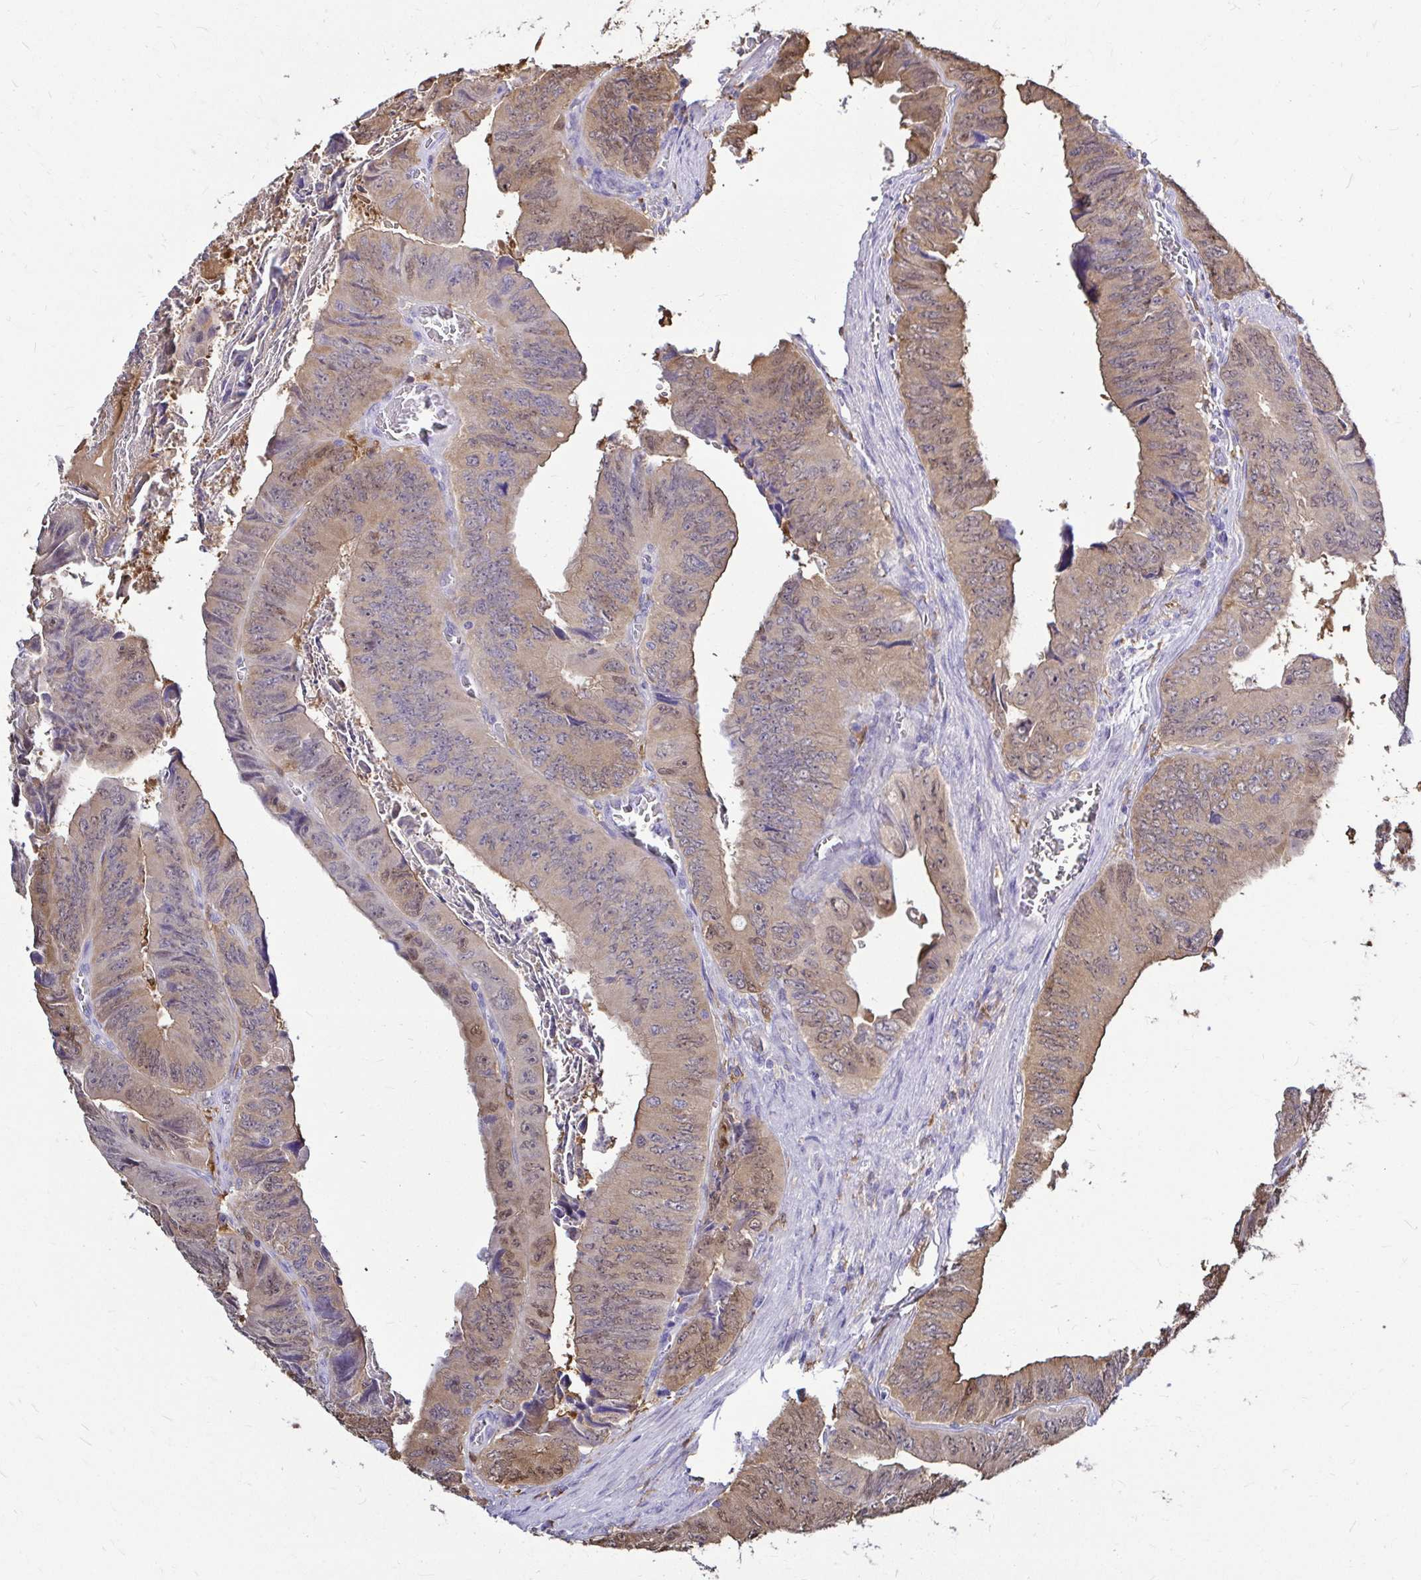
{"staining": {"intensity": "moderate", "quantity": "25%-75%", "location": "cytoplasmic/membranous,nuclear"}, "tissue": "colorectal cancer", "cell_type": "Tumor cells", "image_type": "cancer", "snomed": [{"axis": "morphology", "description": "Adenocarcinoma, NOS"}, {"axis": "topography", "description": "Colon"}], "caption": "The image demonstrates immunohistochemical staining of colorectal adenocarcinoma. There is moderate cytoplasmic/membranous and nuclear positivity is present in approximately 25%-75% of tumor cells.", "gene": "IDH1", "patient": {"sex": "female", "age": 84}}